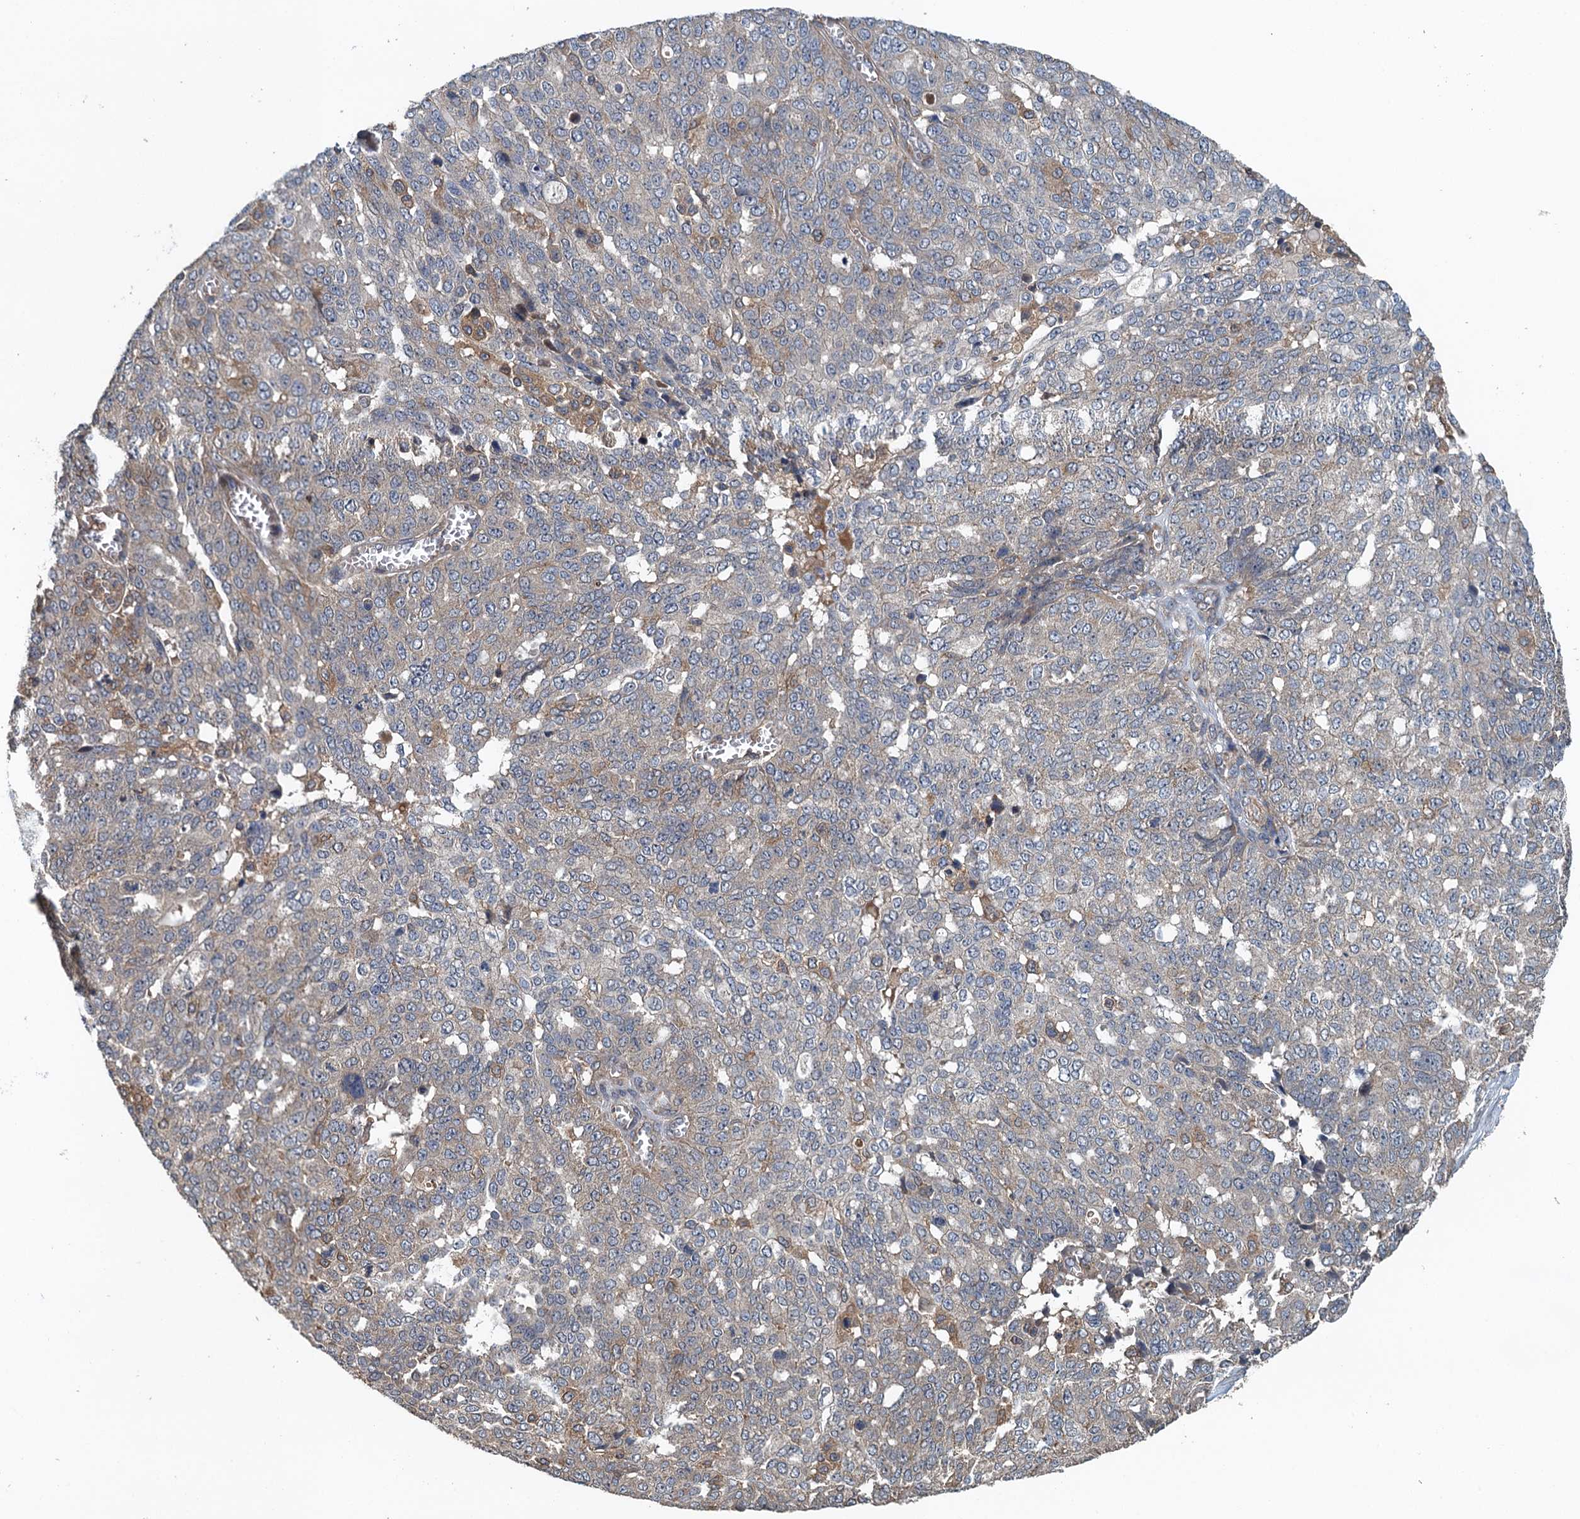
{"staining": {"intensity": "weak", "quantity": "<25%", "location": "cytoplasmic/membranous"}, "tissue": "ovarian cancer", "cell_type": "Tumor cells", "image_type": "cancer", "snomed": [{"axis": "morphology", "description": "Cystadenocarcinoma, serous, NOS"}, {"axis": "topography", "description": "Soft tissue"}, {"axis": "topography", "description": "Ovary"}], "caption": "Histopathology image shows no protein positivity in tumor cells of ovarian cancer tissue. (DAB (3,3'-diaminobenzidine) IHC with hematoxylin counter stain).", "gene": "BORCS5", "patient": {"sex": "female", "age": 57}}